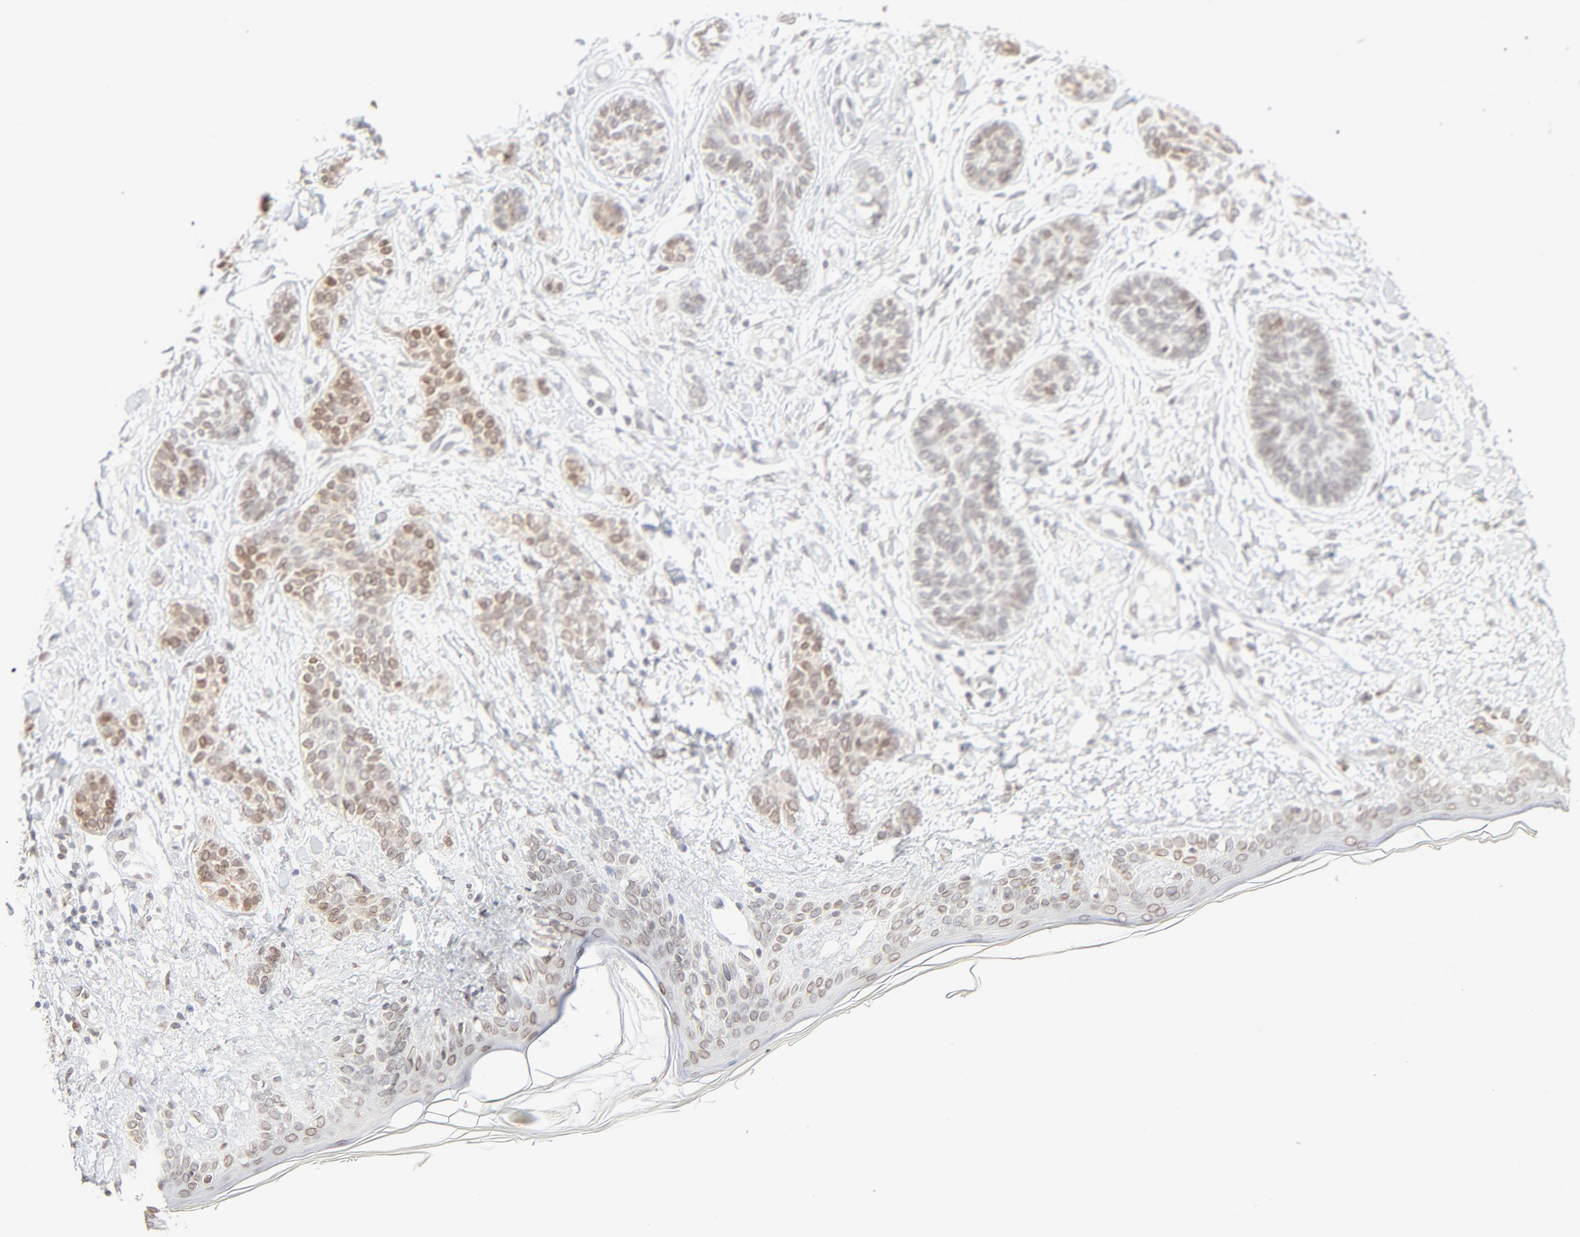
{"staining": {"intensity": "weak", "quantity": "25%-75%", "location": "cytoplasmic/membranous,nuclear"}, "tissue": "skin cancer", "cell_type": "Tumor cells", "image_type": "cancer", "snomed": [{"axis": "morphology", "description": "Normal tissue, NOS"}, {"axis": "morphology", "description": "Basal cell carcinoma"}, {"axis": "topography", "description": "Skin"}], "caption": "Immunohistochemistry (IHC) of skin basal cell carcinoma shows low levels of weak cytoplasmic/membranous and nuclear positivity in about 25%-75% of tumor cells. The staining was performed using DAB, with brown indicating positive protein expression. Nuclei are stained blue with hematoxylin.", "gene": "MAD1L1", "patient": {"sex": "male", "age": 63}}